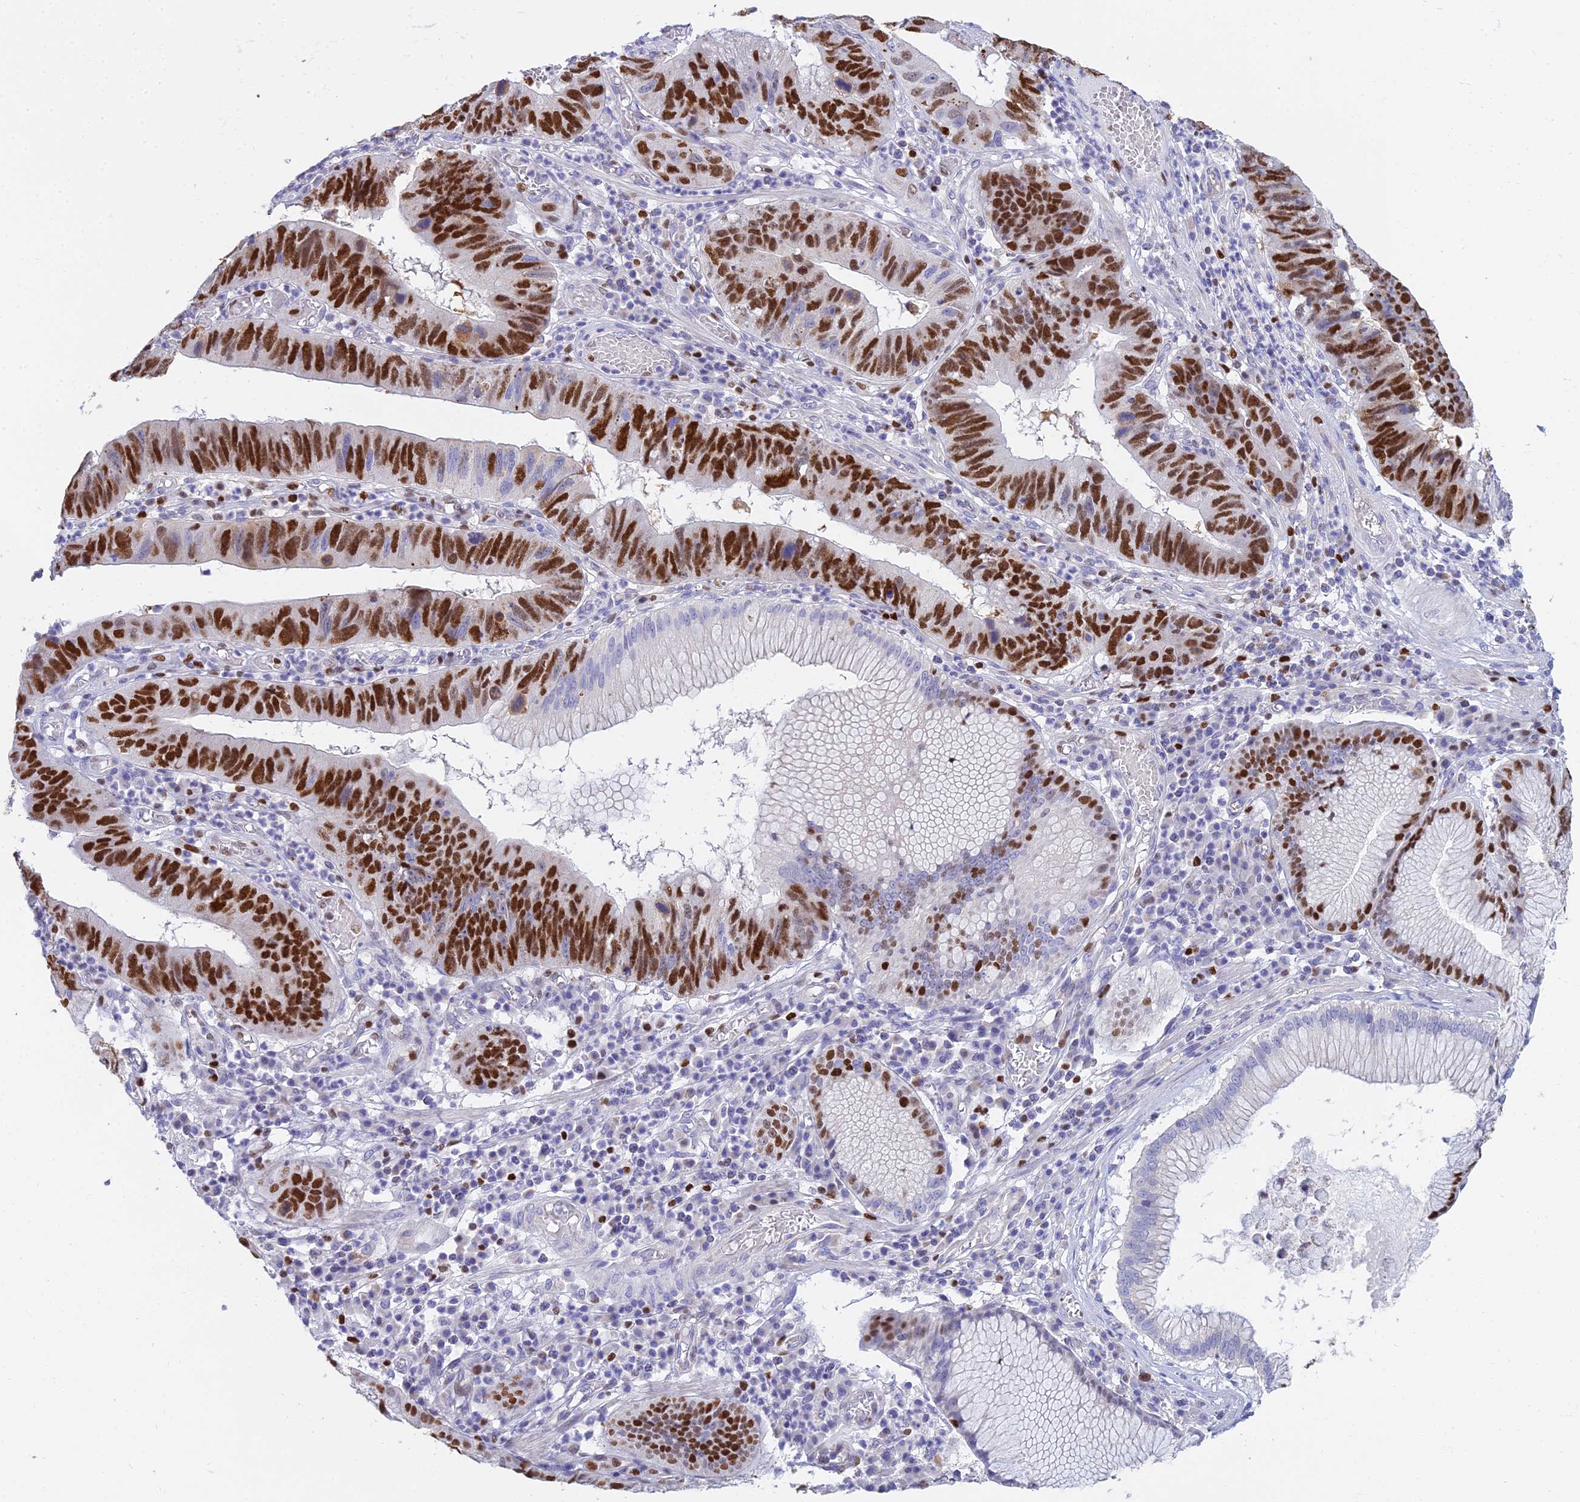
{"staining": {"intensity": "strong", "quantity": ">75%", "location": "nuclear"}, "tissue": "stomach cancer", "cell_type": "Tumor cells", "image_type": "cancer", "snomed": [{"axis": "morphology", "description": "Adenocarcinoma, NOS"}, {"axis": "topography", "description": "Stomach"}], "caption": "Protein expression analysis of stomach cancer reveals strong nuclear expression in about >75% of tumor cells. The staining was performed using DAB (3,3'-diaminobenzidine), with brown indicating positive protein expression. Nuclei are stained blue with hematoxylin.", "gene": "MCM2", "patient": {"sex": "male", "age": 59}}